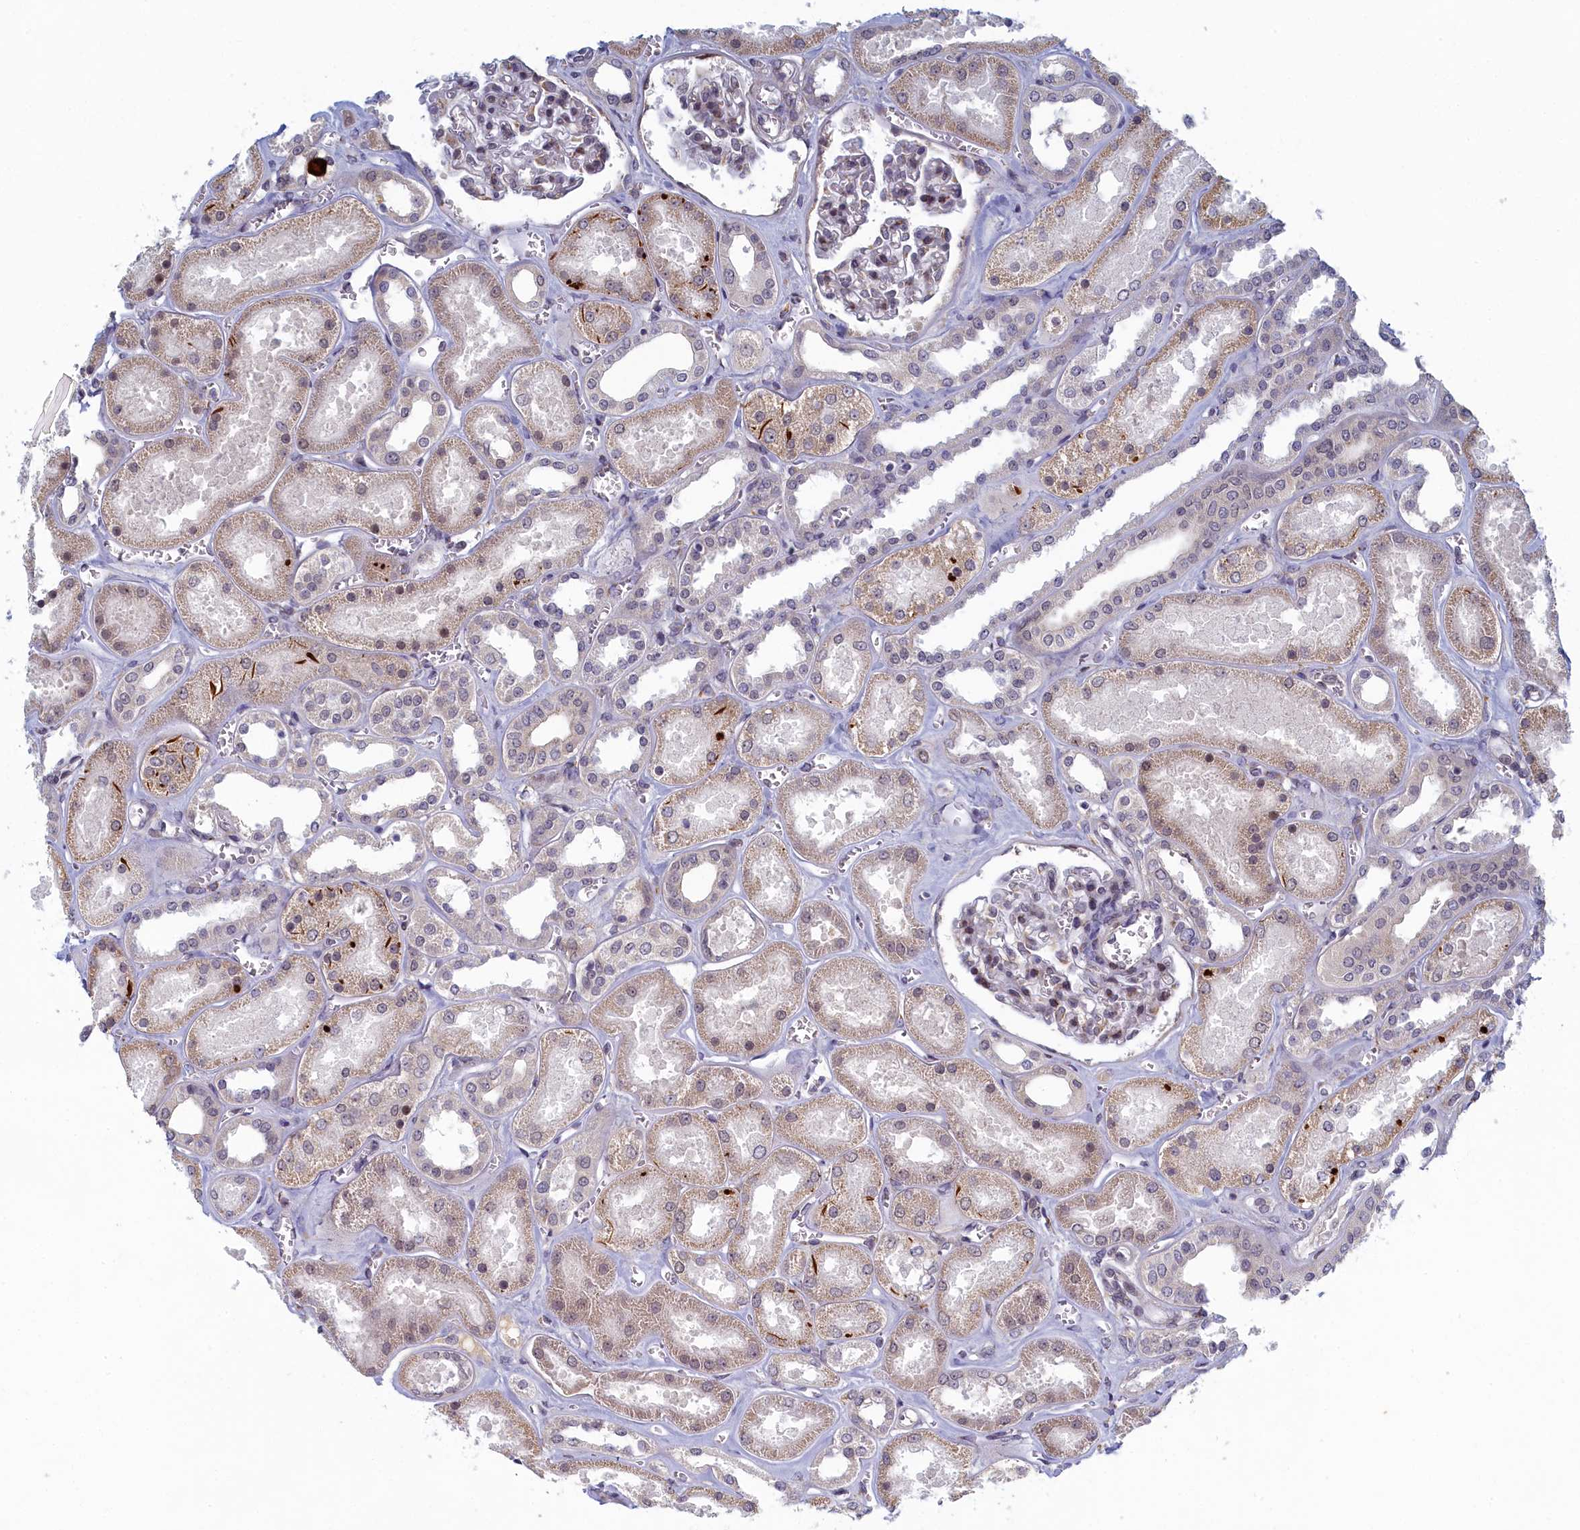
{"staining": {"intensity": "moderate", "quantity": "<25%", "location": "nuclear"}, "tissue": "kidney", "cell_type": "Cells in glomeruli", "image_type": "normal", "snomed": [{"axis": "morphology", "description": "Normal tissue, NOS"}, {"axis": "morphology", "description": "Adenocarcinoma, NOS"}, {"axis": "topography", "description": "Kidney"}], "caption": "An IHC histopathology image of benign tissue is shown. Protein staining in brown highlights moderate nuclear positivity in kidney within cells in glomeruli. (brown staining indicates protein expression, while blue staining denotes nuclei).", "gene": "DNAJC17", "patient": {"sex": "female", "age": 68}}